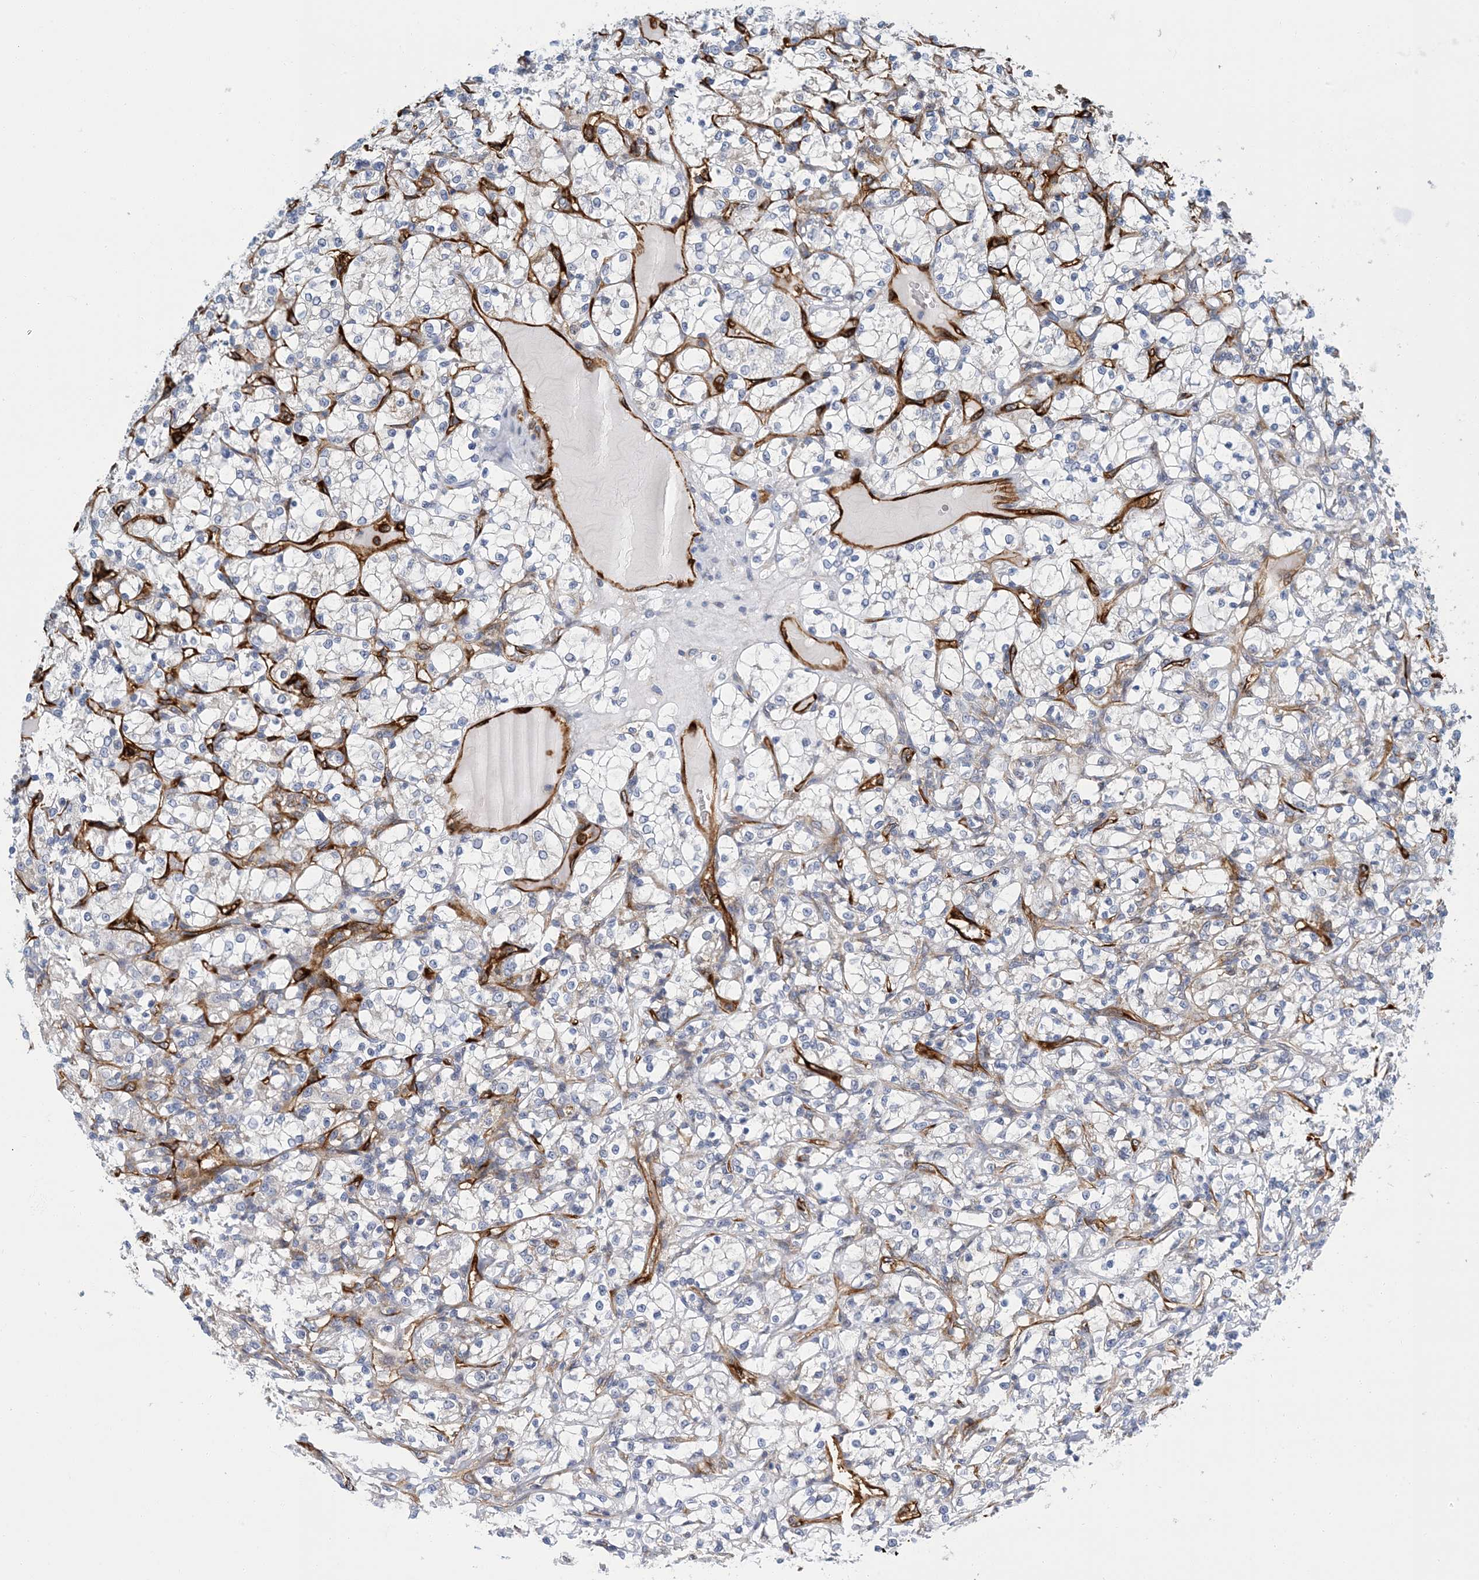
{"staining": {"intensity": "negative", "quantity": "none", "location": "none"}, "tissue": "renal cancer", "cell_type": "Tumor cells", "image_type": "cancer", "snomed": [{"axis": "morphology", "description": "Adenocarcinoma, NOS"}, {"axis": "topography", "description": "Kidney"}], "caption": "This is an immunohistochemistry photomicrograph of human renal adenocarcinoma. There is no positivity in tumor cells.", "gene": "PCDHA2", "patient": {"sex": "female", "age": 69}}